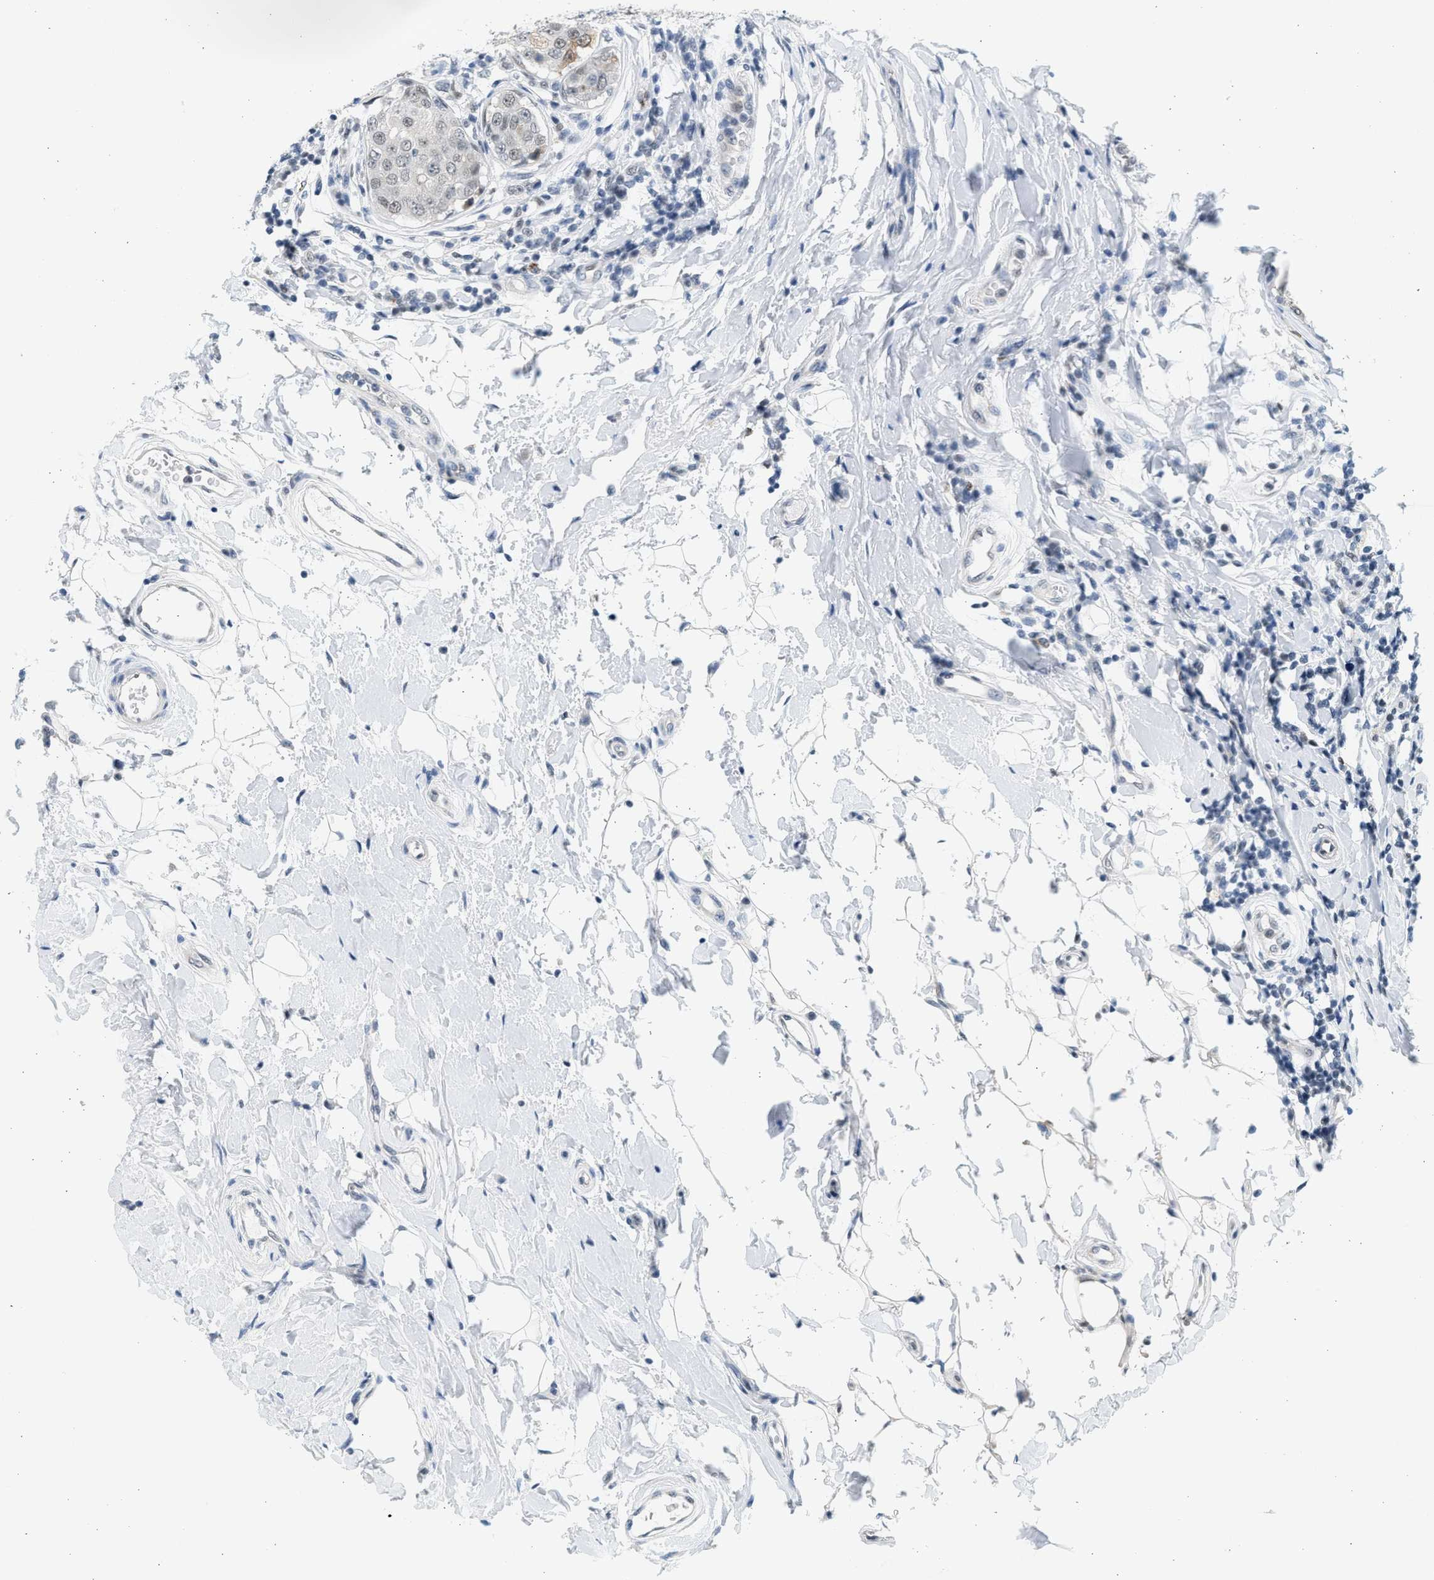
{"staining": {"intensity": "weak", "quantity": "25%-75%", "location": "nuclear"}, "tissue": "breast cancer", "cell_type": "Tumor cells", "image_type": "cancer", "snomed": [{"axis": "morphology", "description": "Duct carcinoma"}, {"axis": "topography", "description": "Breast"}], "caption": "Breast cancer stained with a brown dye demonstrates weak nuclear positive positivity in about 25%-75% of tumor cells.", "gene": "HIPK1", "patient": {"sex": "female", "age": 27}}